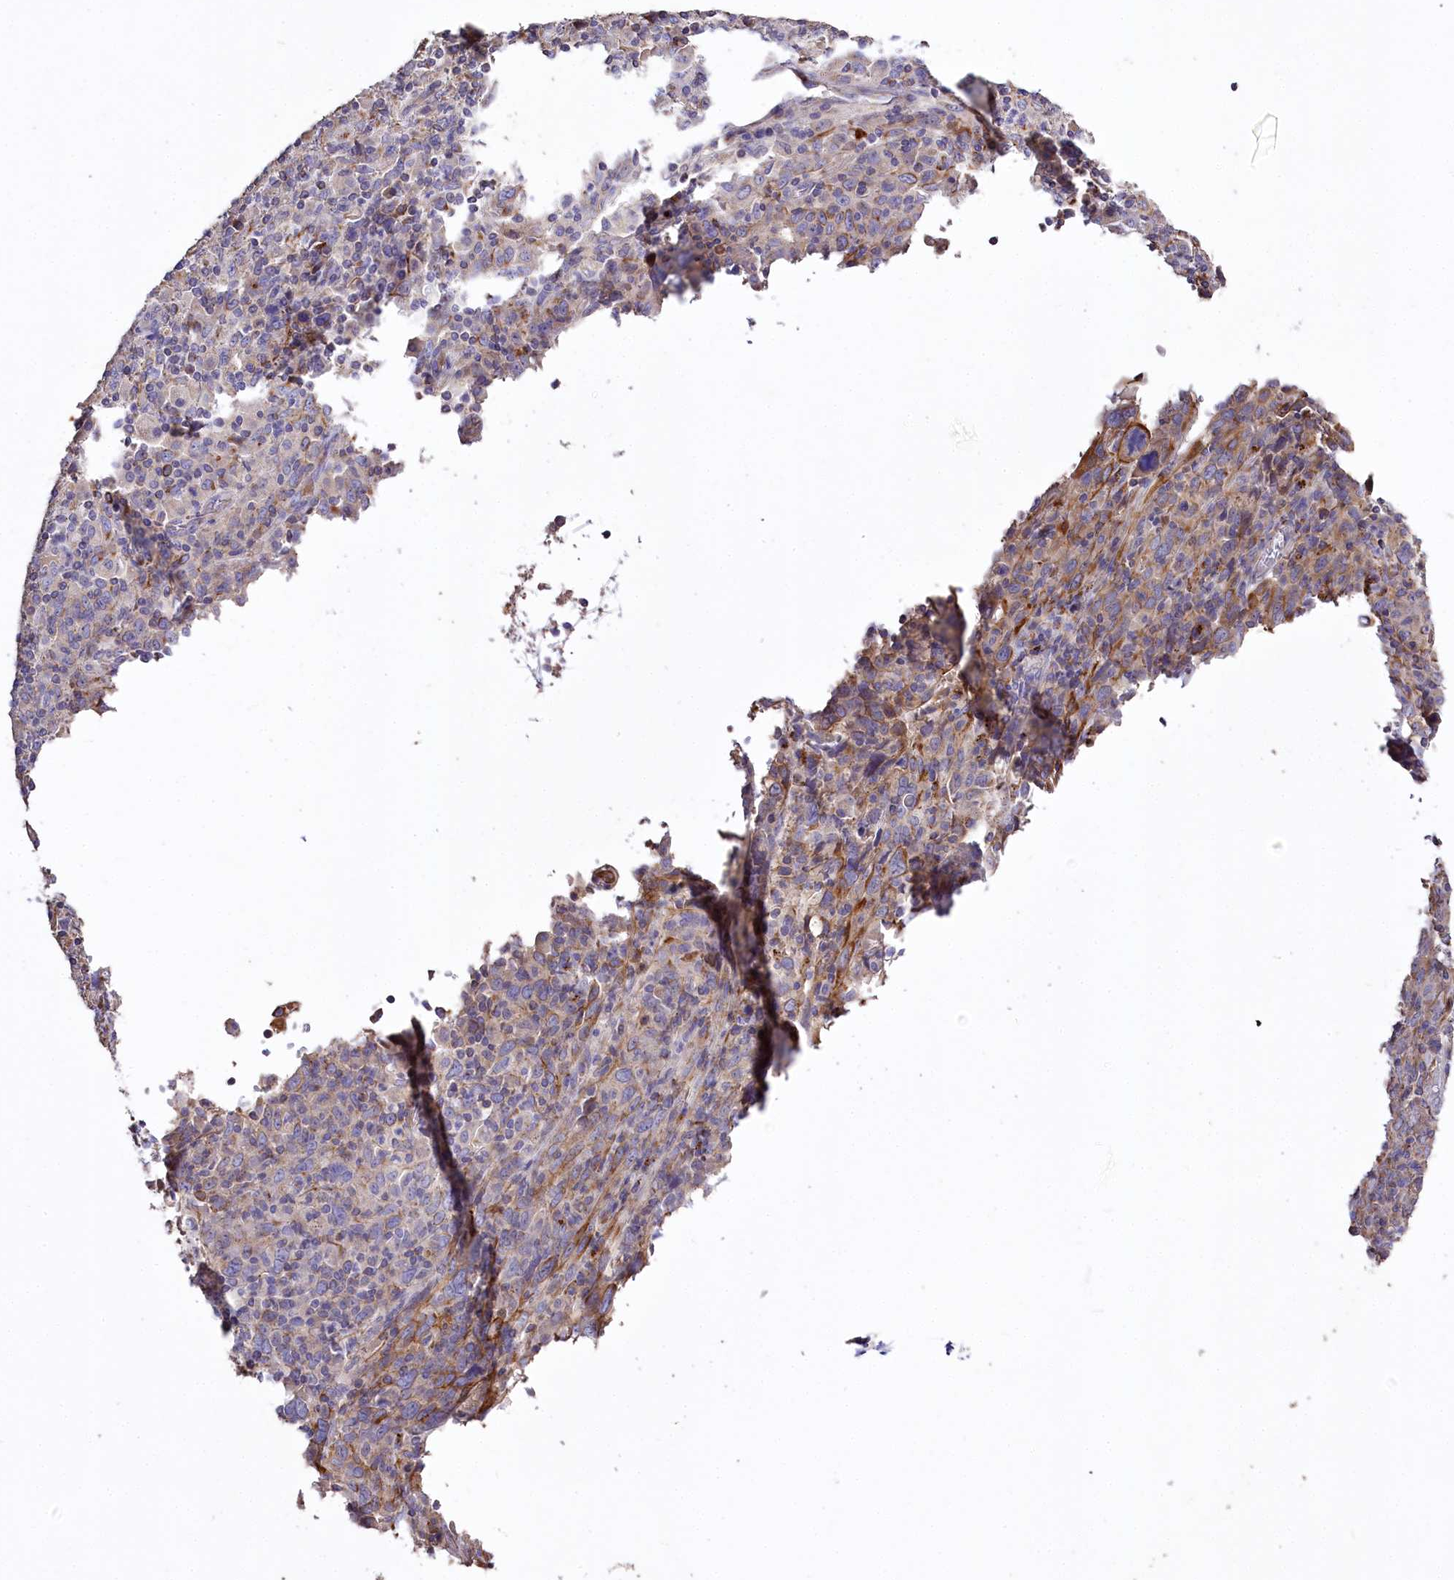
{"staining": {"intensity": "moderate", "quantity": ">75%", "location": "cytoplasmic/membranous"}, "tissue": "cervical cancer", "cell_type": "Tumor cells", "image_type": "cancer", "snomed": [{"axis": "morphology", "description": "Squamous cell carcinoma, NOS"}, {"axis": "topography", "description": "Cervix"}], "caption": "A histopathology image showing moderate cytoplasmic/membranous positivity in about >75% of tumor cells in cervical squamous cell carcinoma, as visualized by brown immunohistochemical staining.", "gene": "PTER", "patient": {"sex": "female", "age": 46}}